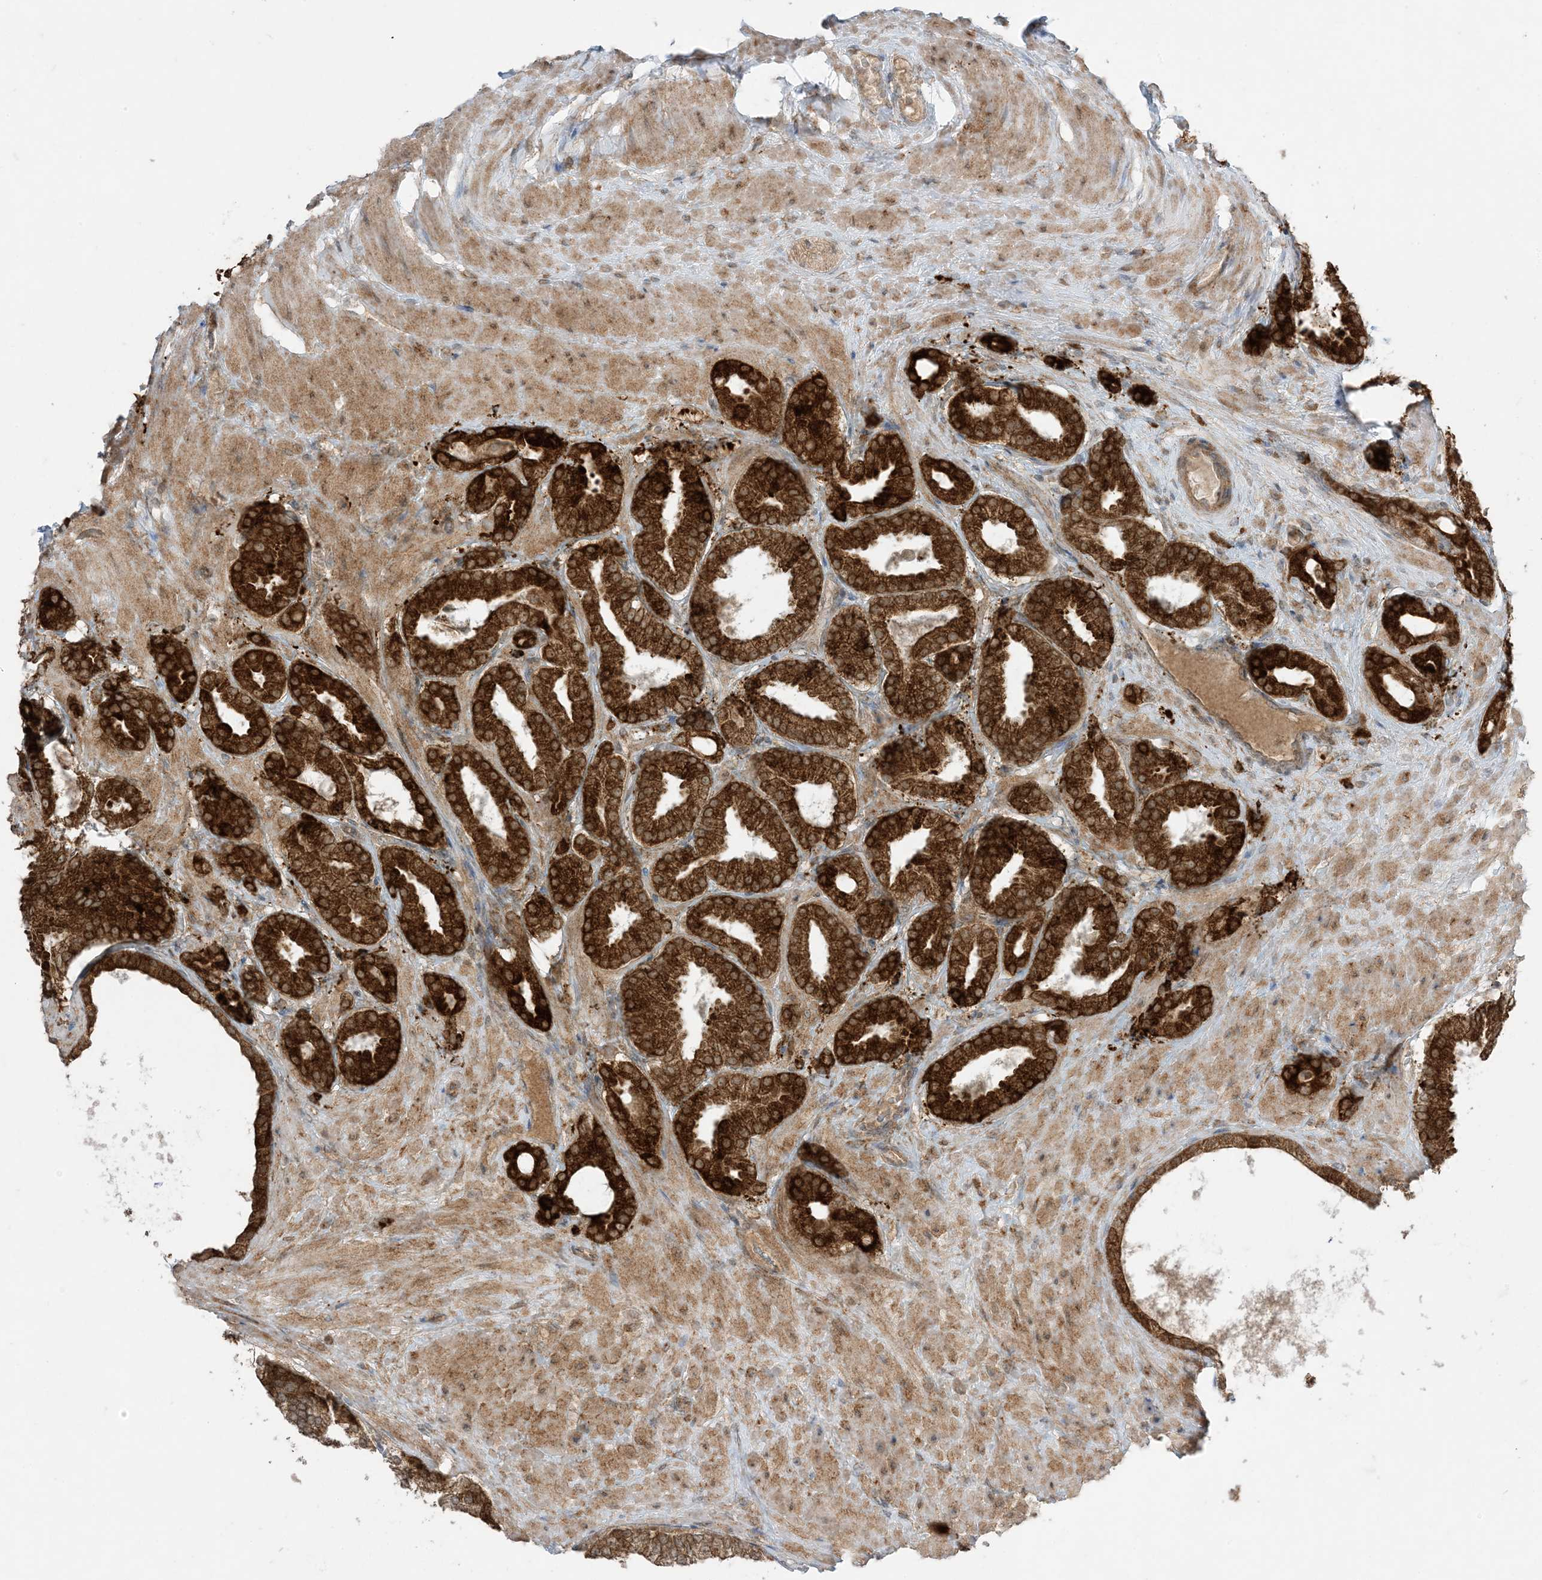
{"staining": {"intensity": "strong", "quantity": ">75%", "location": "cytoplasmic/membranous"}, "tissue": "prostate cancer", "cell_type": "Tumor cells", "image_type": "cancer", "snomed": [{"axis": "morphology", "description": "Adenocarcinoma, Low grade"}, {"axis": "topography", "description": "Prostate"}], "caption": "Immunohistochemistry (IHC) photomicrograph of neoplastic tissue: human prostate cancer (adenocarcinoma (low-grade)) stained using IHC displays high levels of strong protein expression localized specifically in the cytoplasmic/membranous of tumor cells, appearing as a cytoplasmic/membranous brown color.", "gene": "ODC1", "patient": {"sex": "male", "age": 63}}